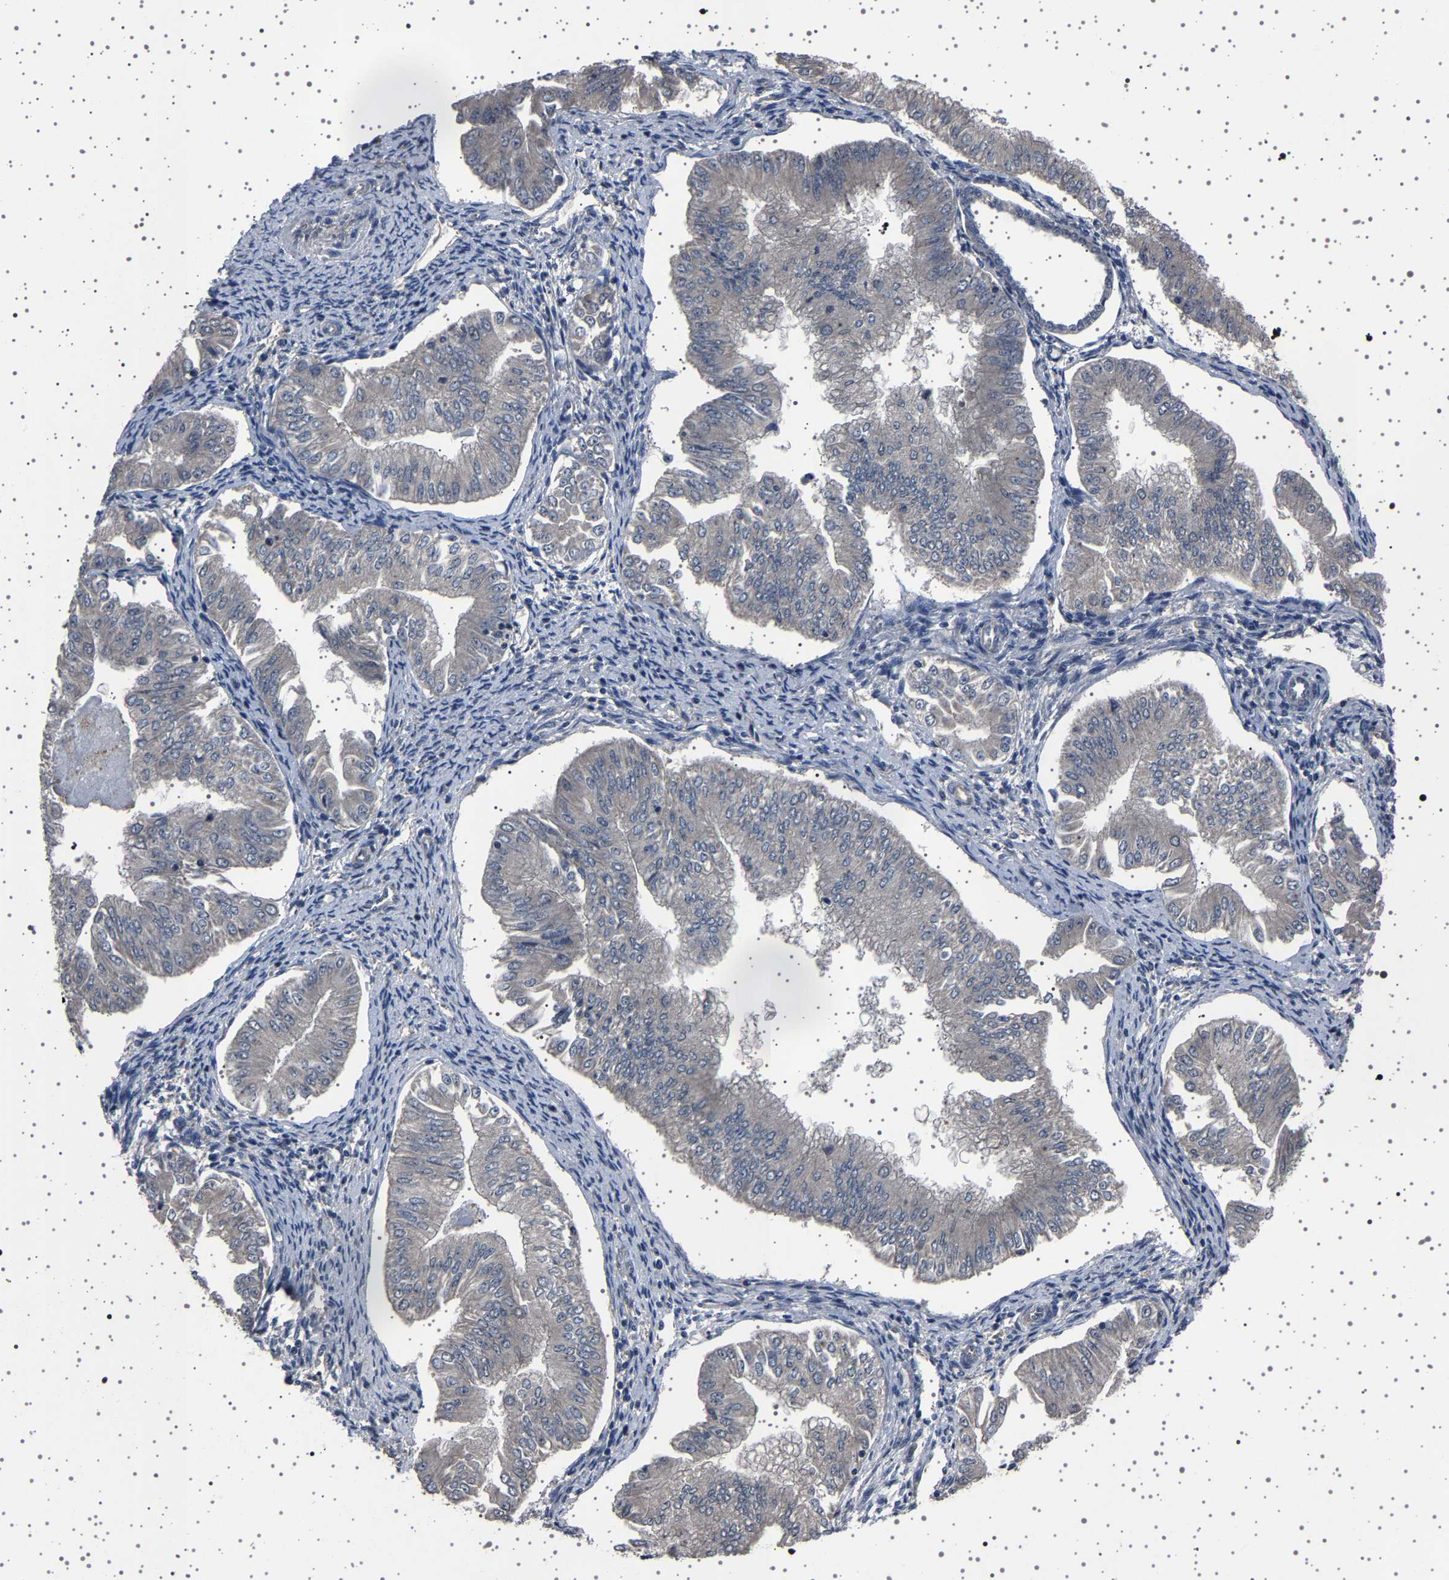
{"staining": {"intensity": "negative", "quantity": "none", "location": "none"}, "tissue": "endometrial cancer", "cell_type": "Tumor cells", "image_type": "cancer", "snomed": [{"axis": "morphology", "description": "Normal tissue, NOS"}, {"axis": "morphology", "description": "Adenocarcinoma, NOS"}, {"axis": "topography", "description": "Endometrium"}], "caption": "Tumor cells show no significant positivity in endometrial adenocarcinoma.", "gene": "NCKAP1", "patient": {"sex": "female", "age": 53}}